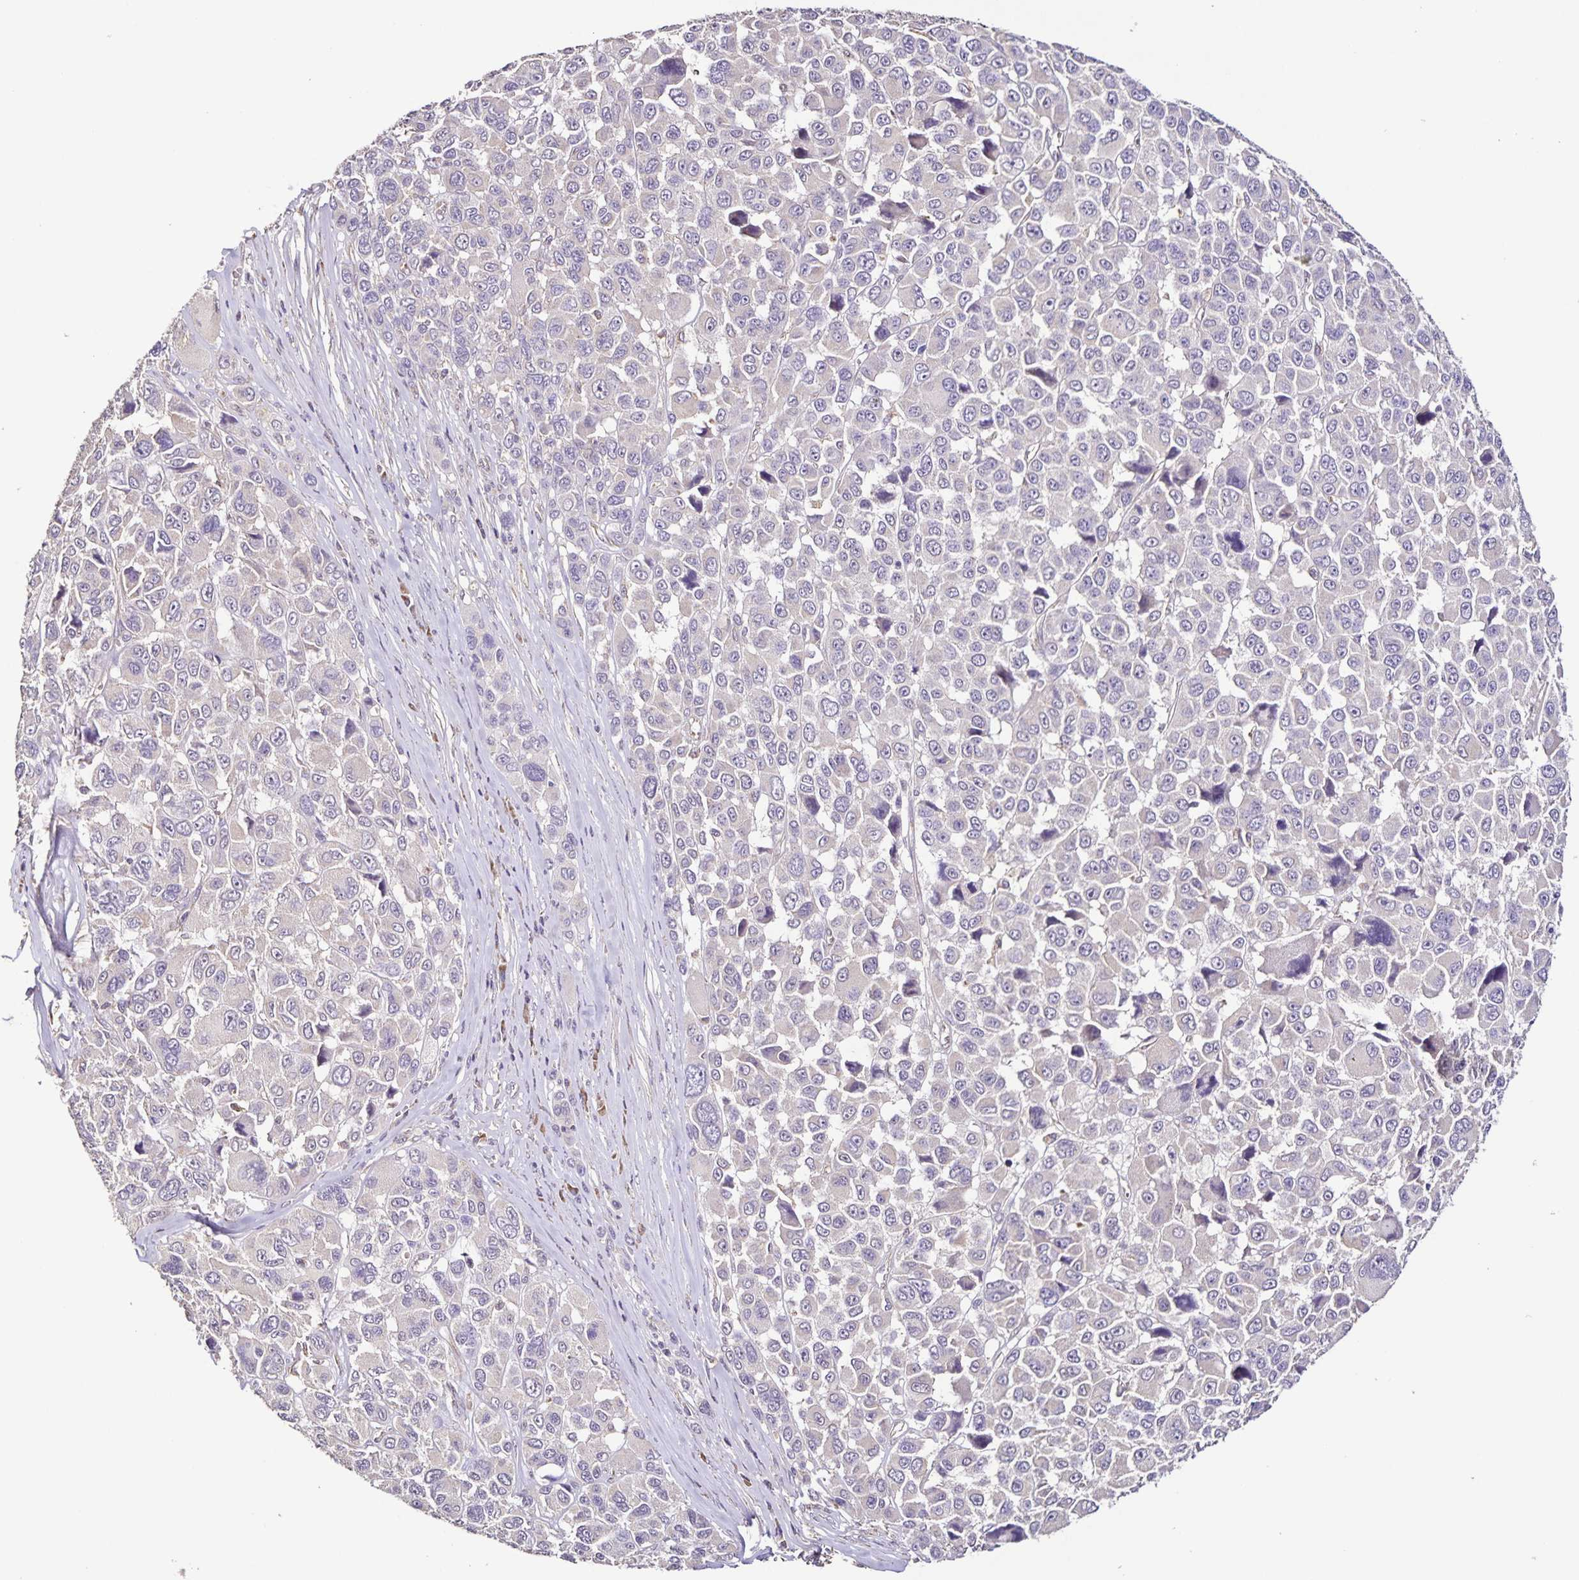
{"staining": {"intensity": "negative", "quantity": "none", "location": "none"}, "tissue": "melanoma", "cell_type": "Tumor cells", "image_type": "cancer", "snomed": [{"axis": "morphology", "description": "Malignant melanoma, NOS"}, {"axis": "topography", "description": "Skin"}], "caption": "Tumor cells are negative for protein expression in human melanoma.", "gene": "MAN1A1", "patient": {"sex": "female", "age": 66}}